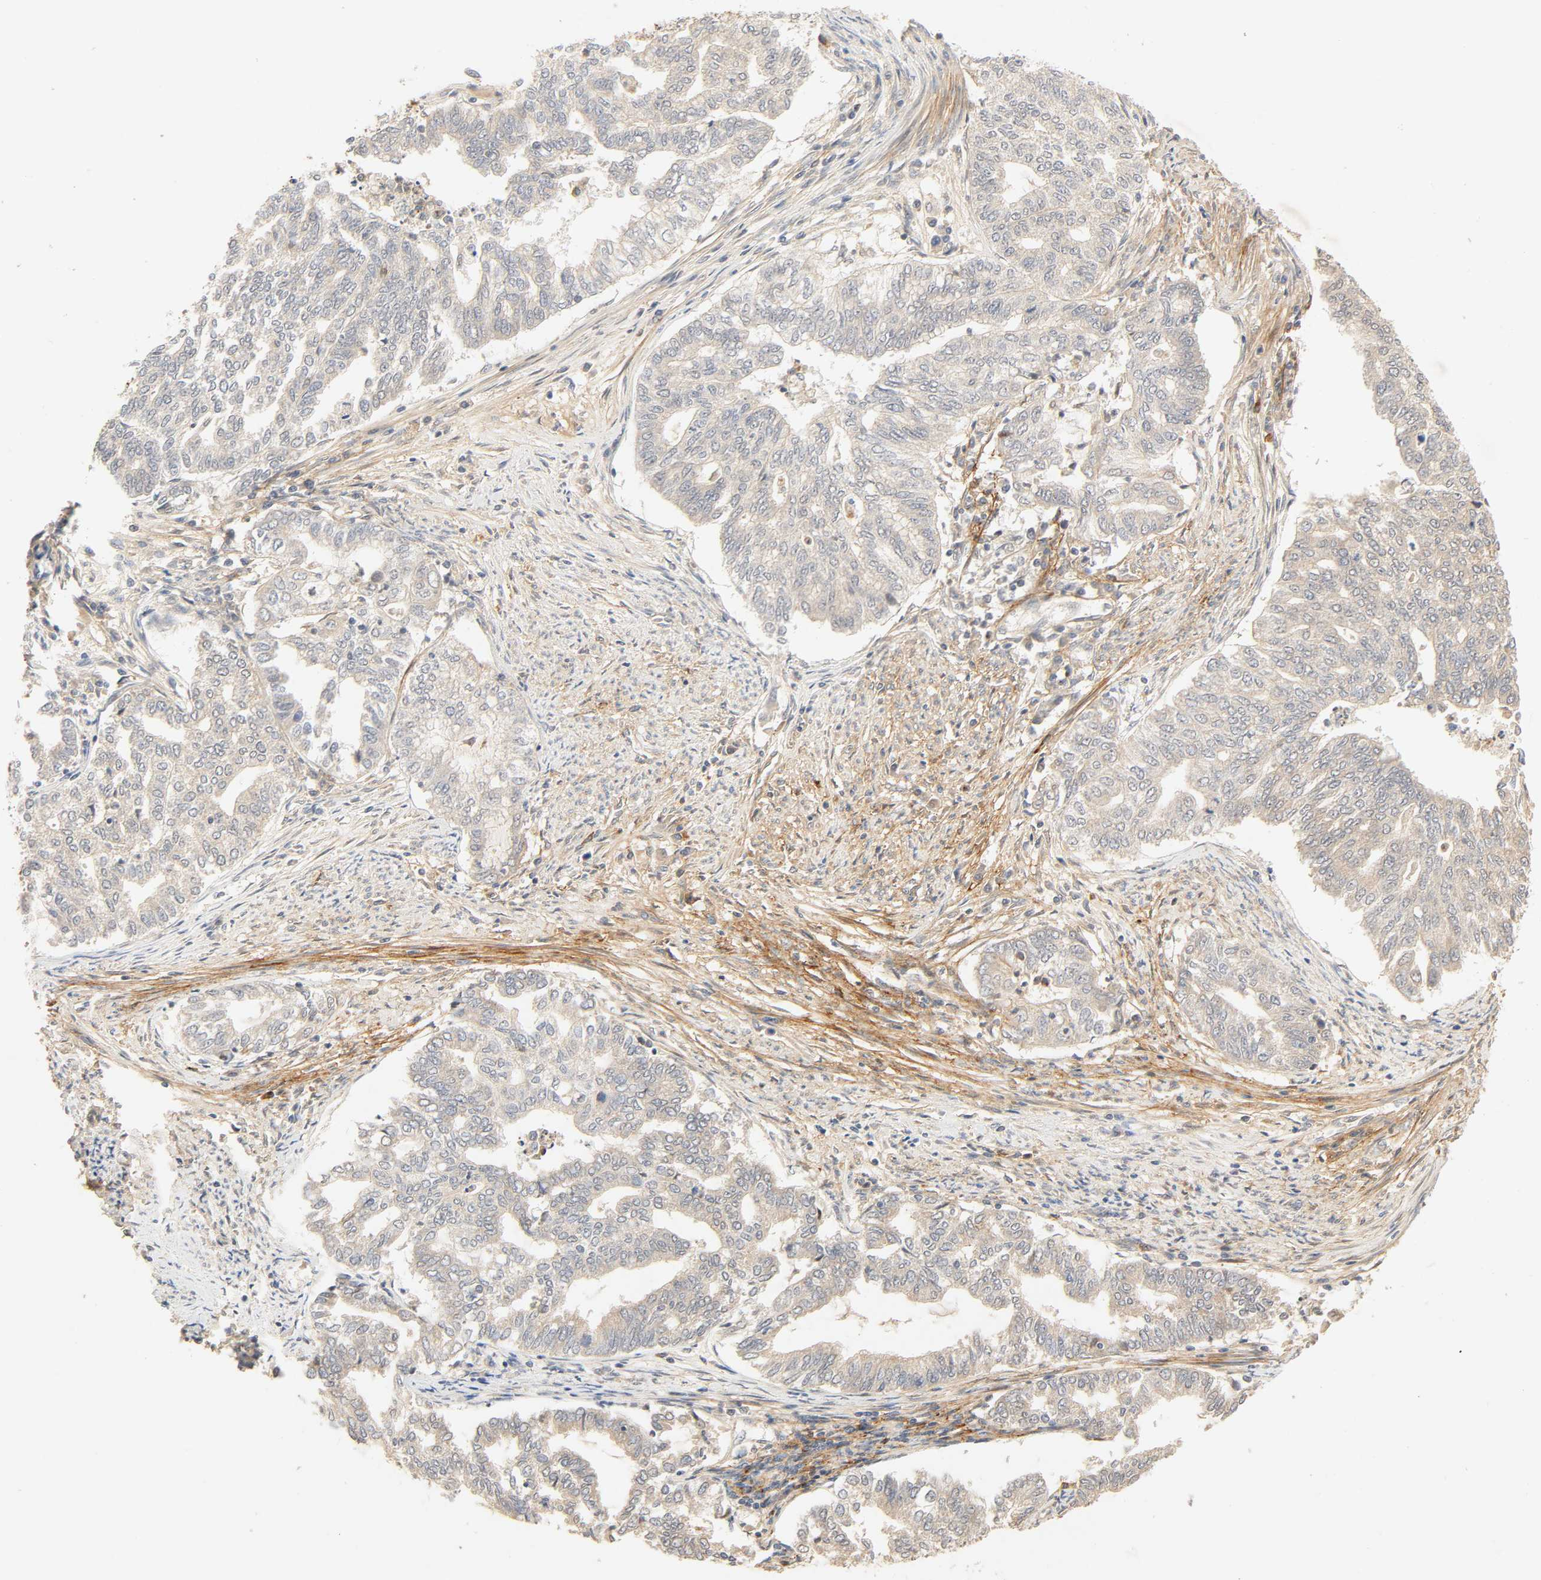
{"staining": {"intensity": "weak", "quantity": "25%-75%", "location": "cytoplasmic/membranous"}, "tissue": "endometrial cancer", "cell_type": "Tumor cells", "image_type": "cancer", "snomed": [{"axis": "morphology", "description": "Adenocarcinoma, NOS"}, {"axis": "topography", "description": "Endometrium"}], "caption": "The histopathology image displays immunohistochemical staining of endometrial adenocarcinoma. There is weak cytoplasmic/membranous positivity is present in about 25%-75% of tumor cells.", "gene": "CACNA1G", "patient": {"sex": "female", "age": 79}}